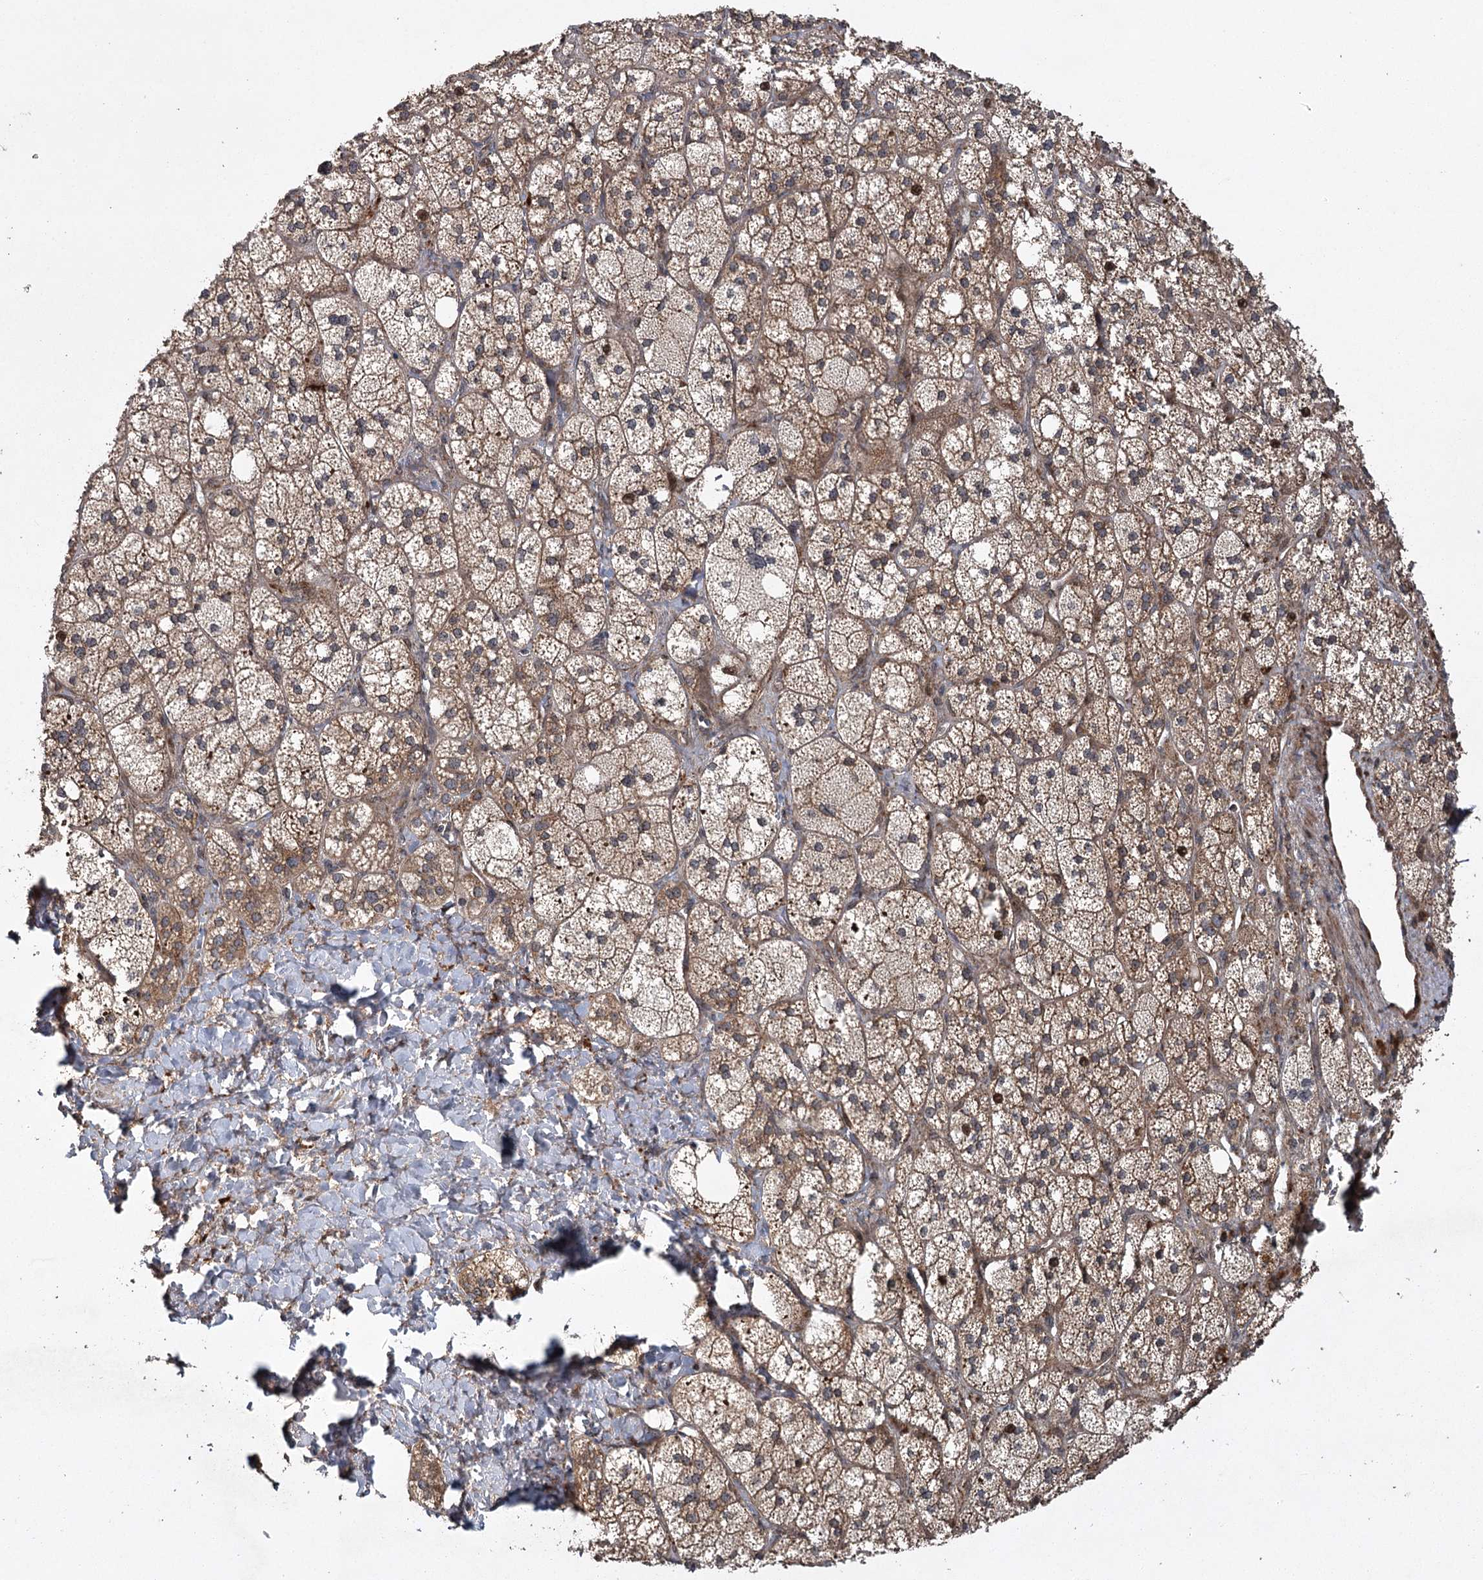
{"staining": {"intensity": "moderate", "quantity": ">75%", "location": "cytoplasmic/membranous,nuclear"}, "tissue": "adrenal gland", "cell_type": "Glandular cells", "image_type": "normal", "snomed": [{"axis": "morphology", "description": "Normal tissue, NOS"}, {"axis": "topography", "description": "Adrenal gland"}], "caption": "A brown stain highlights moderate cytoplasmic/membranous,nuclear positivity of a protein in glandular cells of unremarkable adrenal gland.", "gene": "RPAP3", "patient": {"sex": "male", "age": 61}}